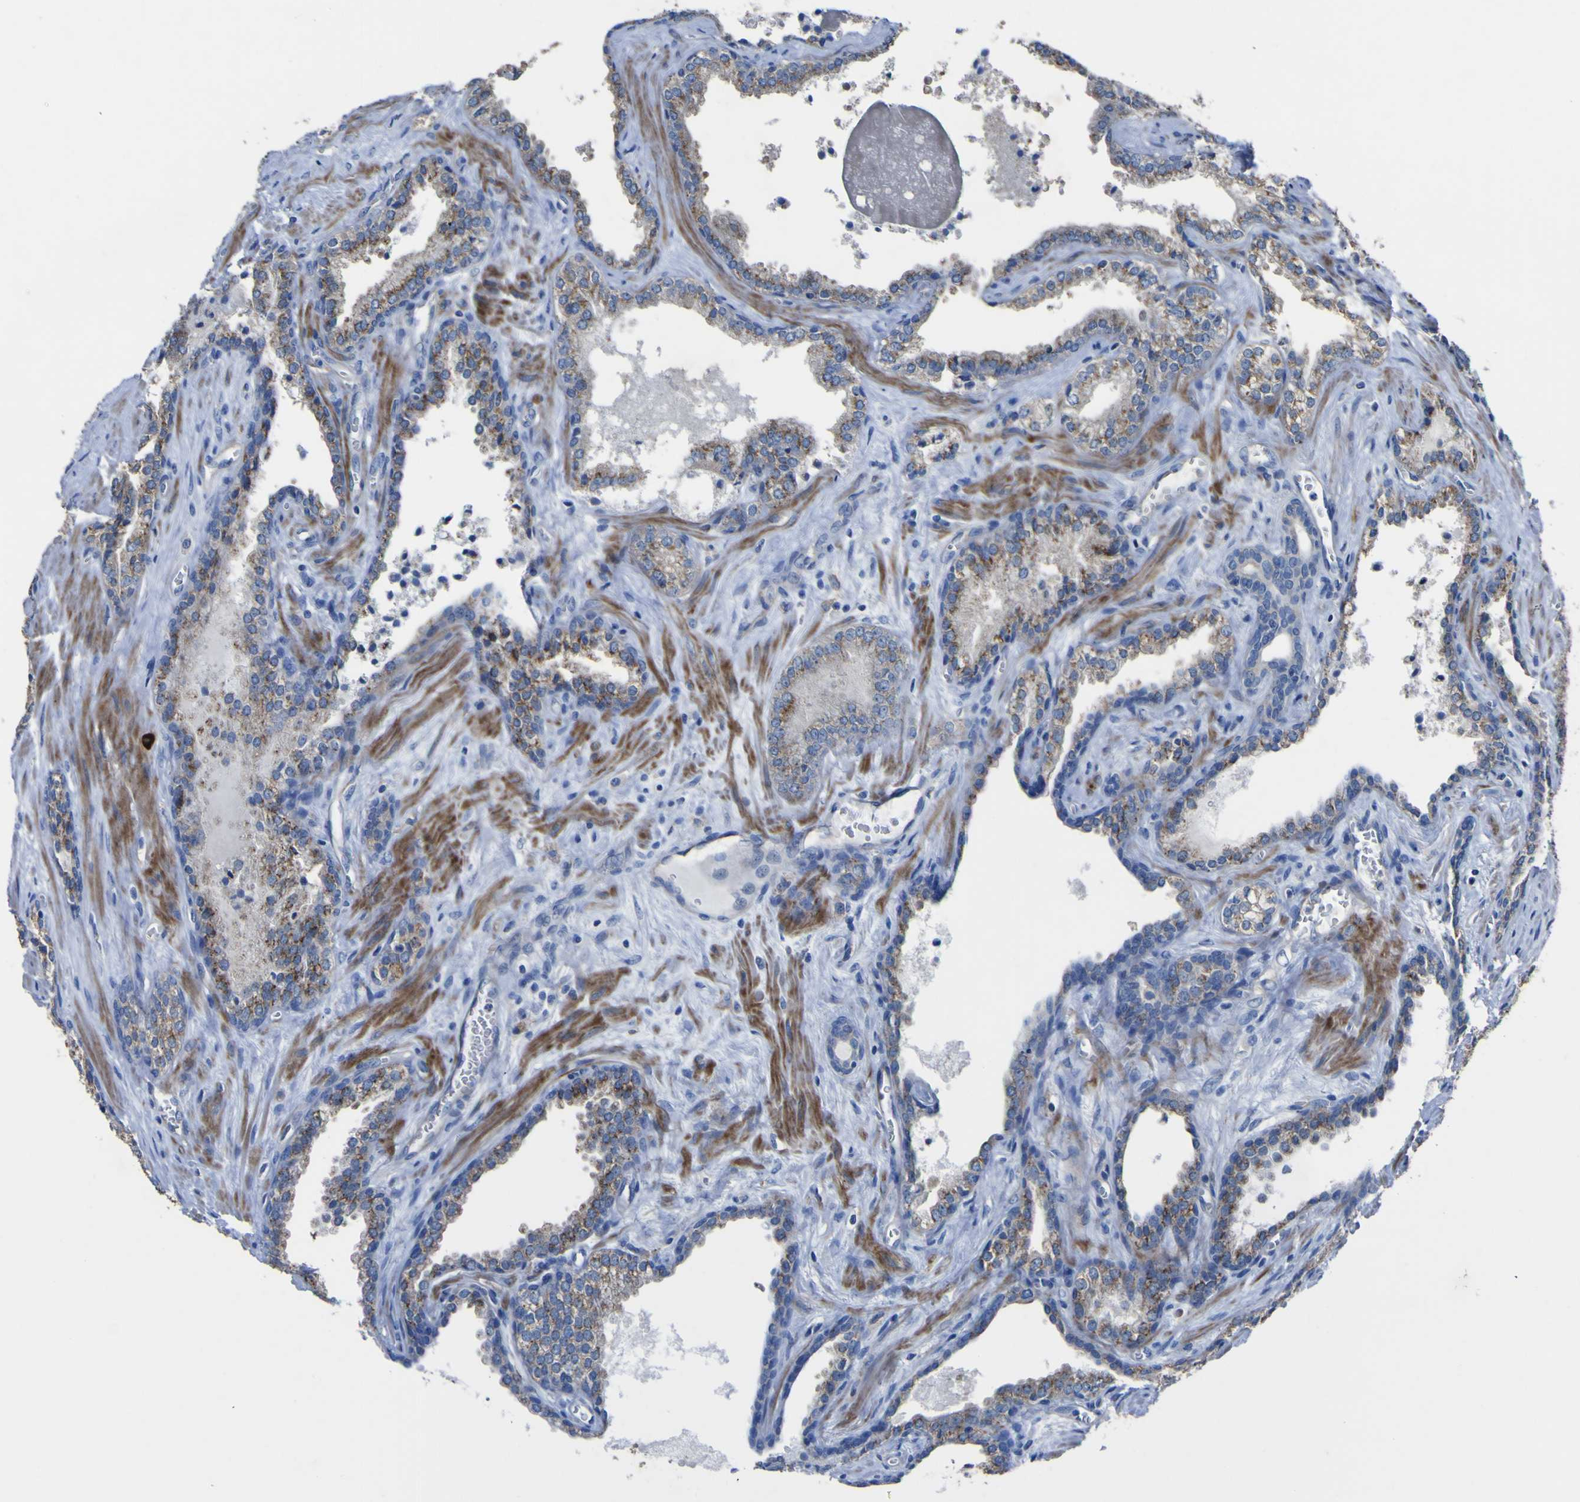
{"staining": {"intensity": "weak", "quantity": ">75%", "location": "cytoplasmic/membranous"}, "tissue": "prostate cancer", "cell_type": "Tumor cells", "image_type": "cancer", "snomed": [{"axis": "morphology", "description": "Adenocarcinoma, Low grade"}, {"axis": "topography", "description": "Prostate"}], "caption": "Immunohistochemistry image of human low-grade adenocarcinoma (prostate) stained for a protein (brown), which demonstrates low levels of weak cytoplasmic/membranous expression in approximately >75% of tumor cells.", "gene": "AGO4", "patient": {"sex": "male", "age": 60}}